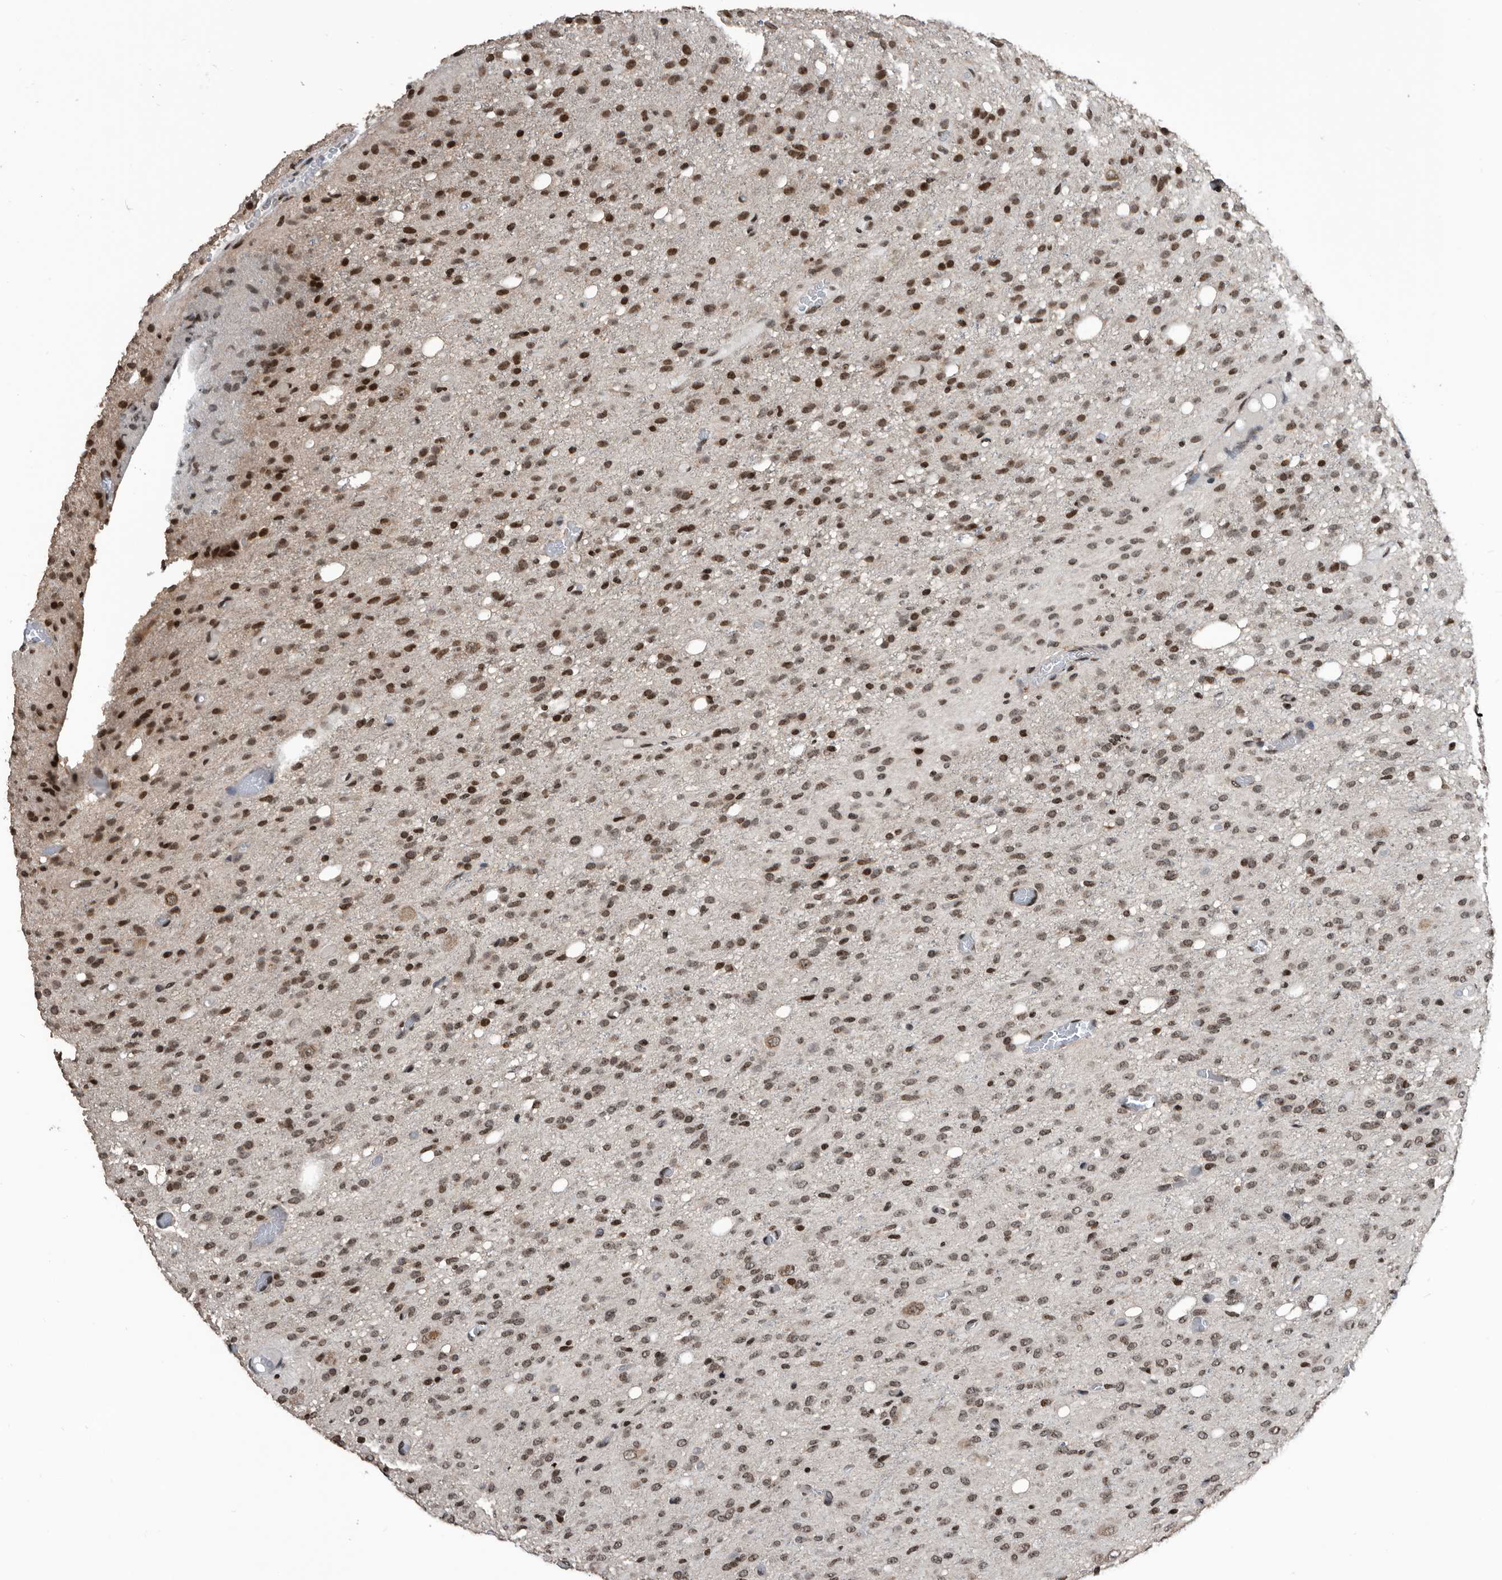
{"staining": {"intensity": "strong", "quantity": "25%-75%", "location": "nuclear"}, "tissue": "glioma", "cell_type": "Tumor cells", "image_type": "cancer", "snomed": [{"axis": "morphology", "description": "Glioma, malignant, High grade"}, {"axis": "topography", "description": "Brain"}], "caption": "A brown stain shows strong nuclear expression of a protein in human malignant glioma (high-grade) tumor cells.", "gene": "SNRNP48", "patient": {"sex": "female", "age": 59}}